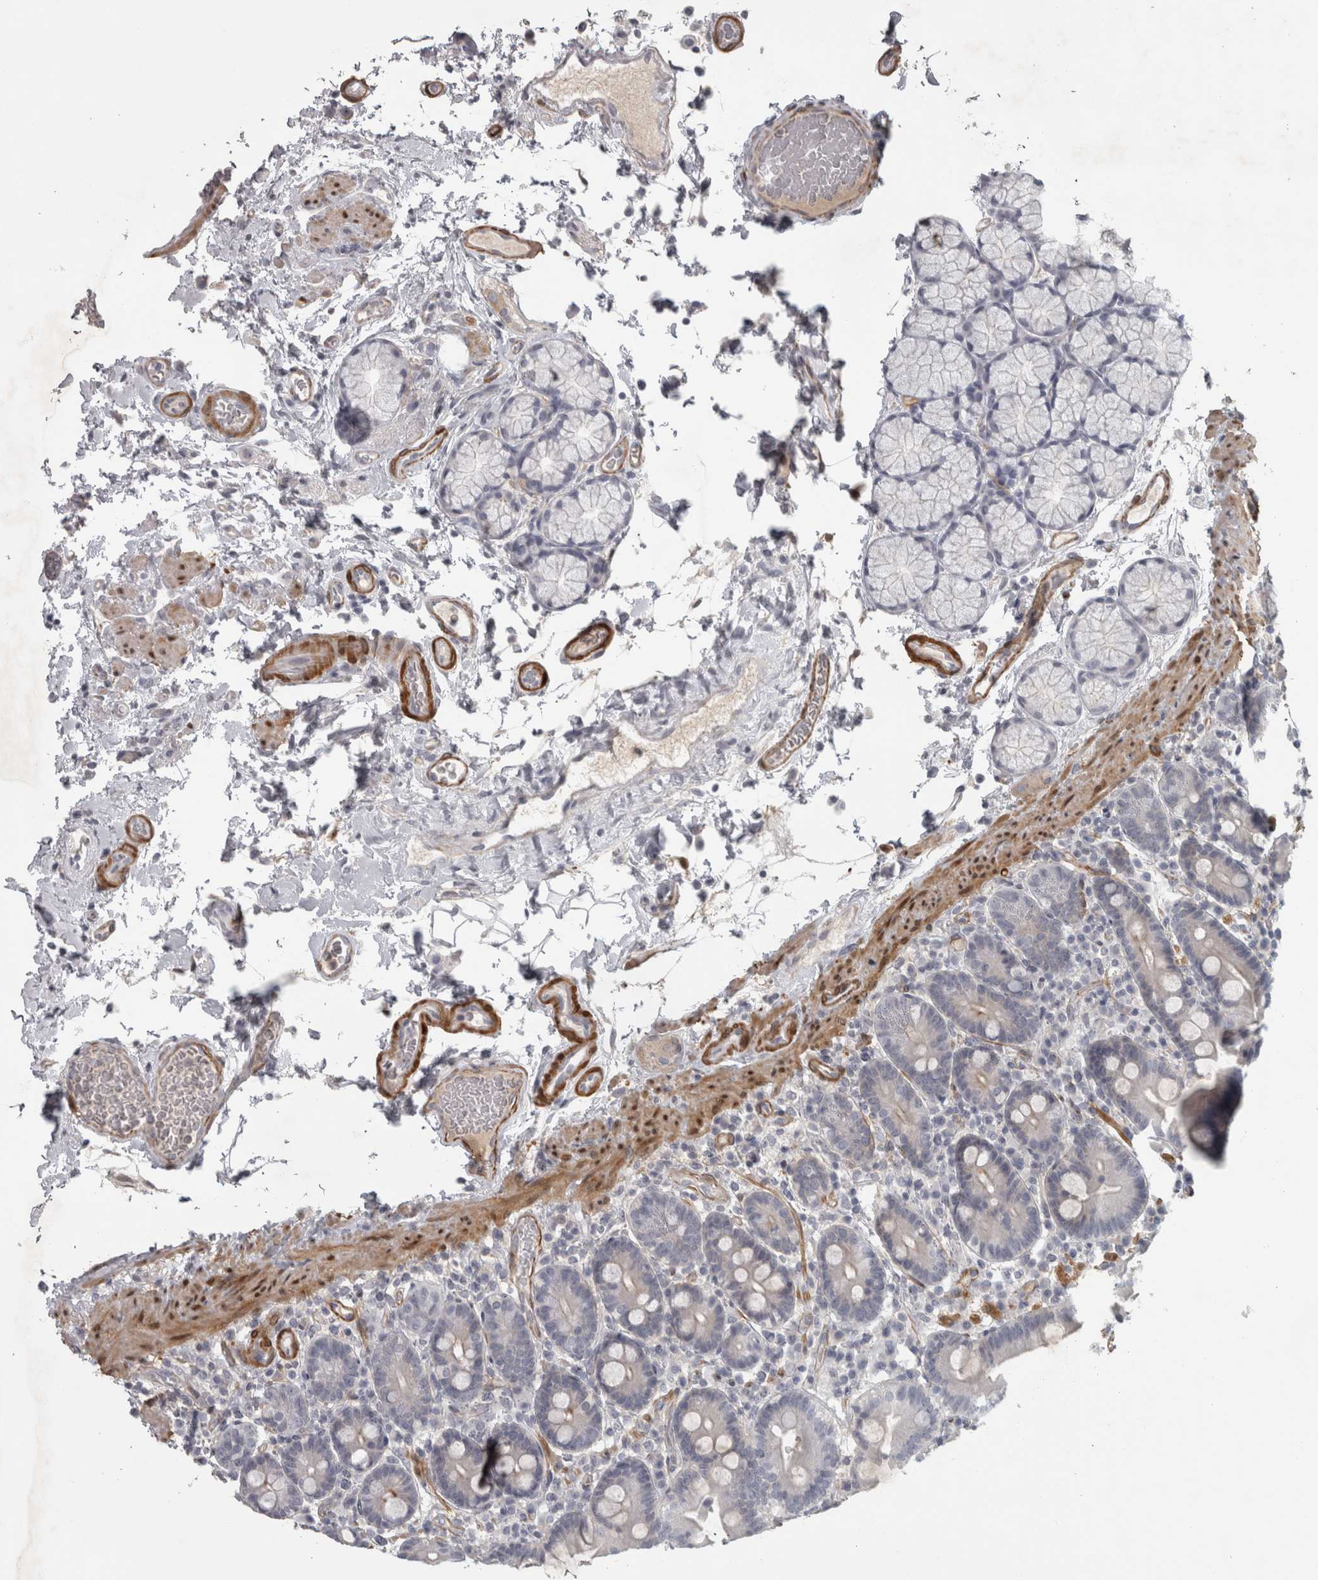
{"staining": {"intensity": "moderate", "quantity": "<25%", "location": "cytoplasmic/membranous"}, "tissue": "duodenum", "cell_type": "Glandular cells", "image_type": "normal", "snomed": [{"axis": "morphology", "description": "Normal tissue, NOS"}, {"axis": "topography", "description": "Small intestine, NOS"}], "caption": "There is low levels of moderate cytoplasmic/membranous expression in glandular cells of normal duodenum, as demonstrated by immunohistochemical staining (brown color).", "gene": "PPP1R12B", "patient": {"sex": "female", "age": 71}}